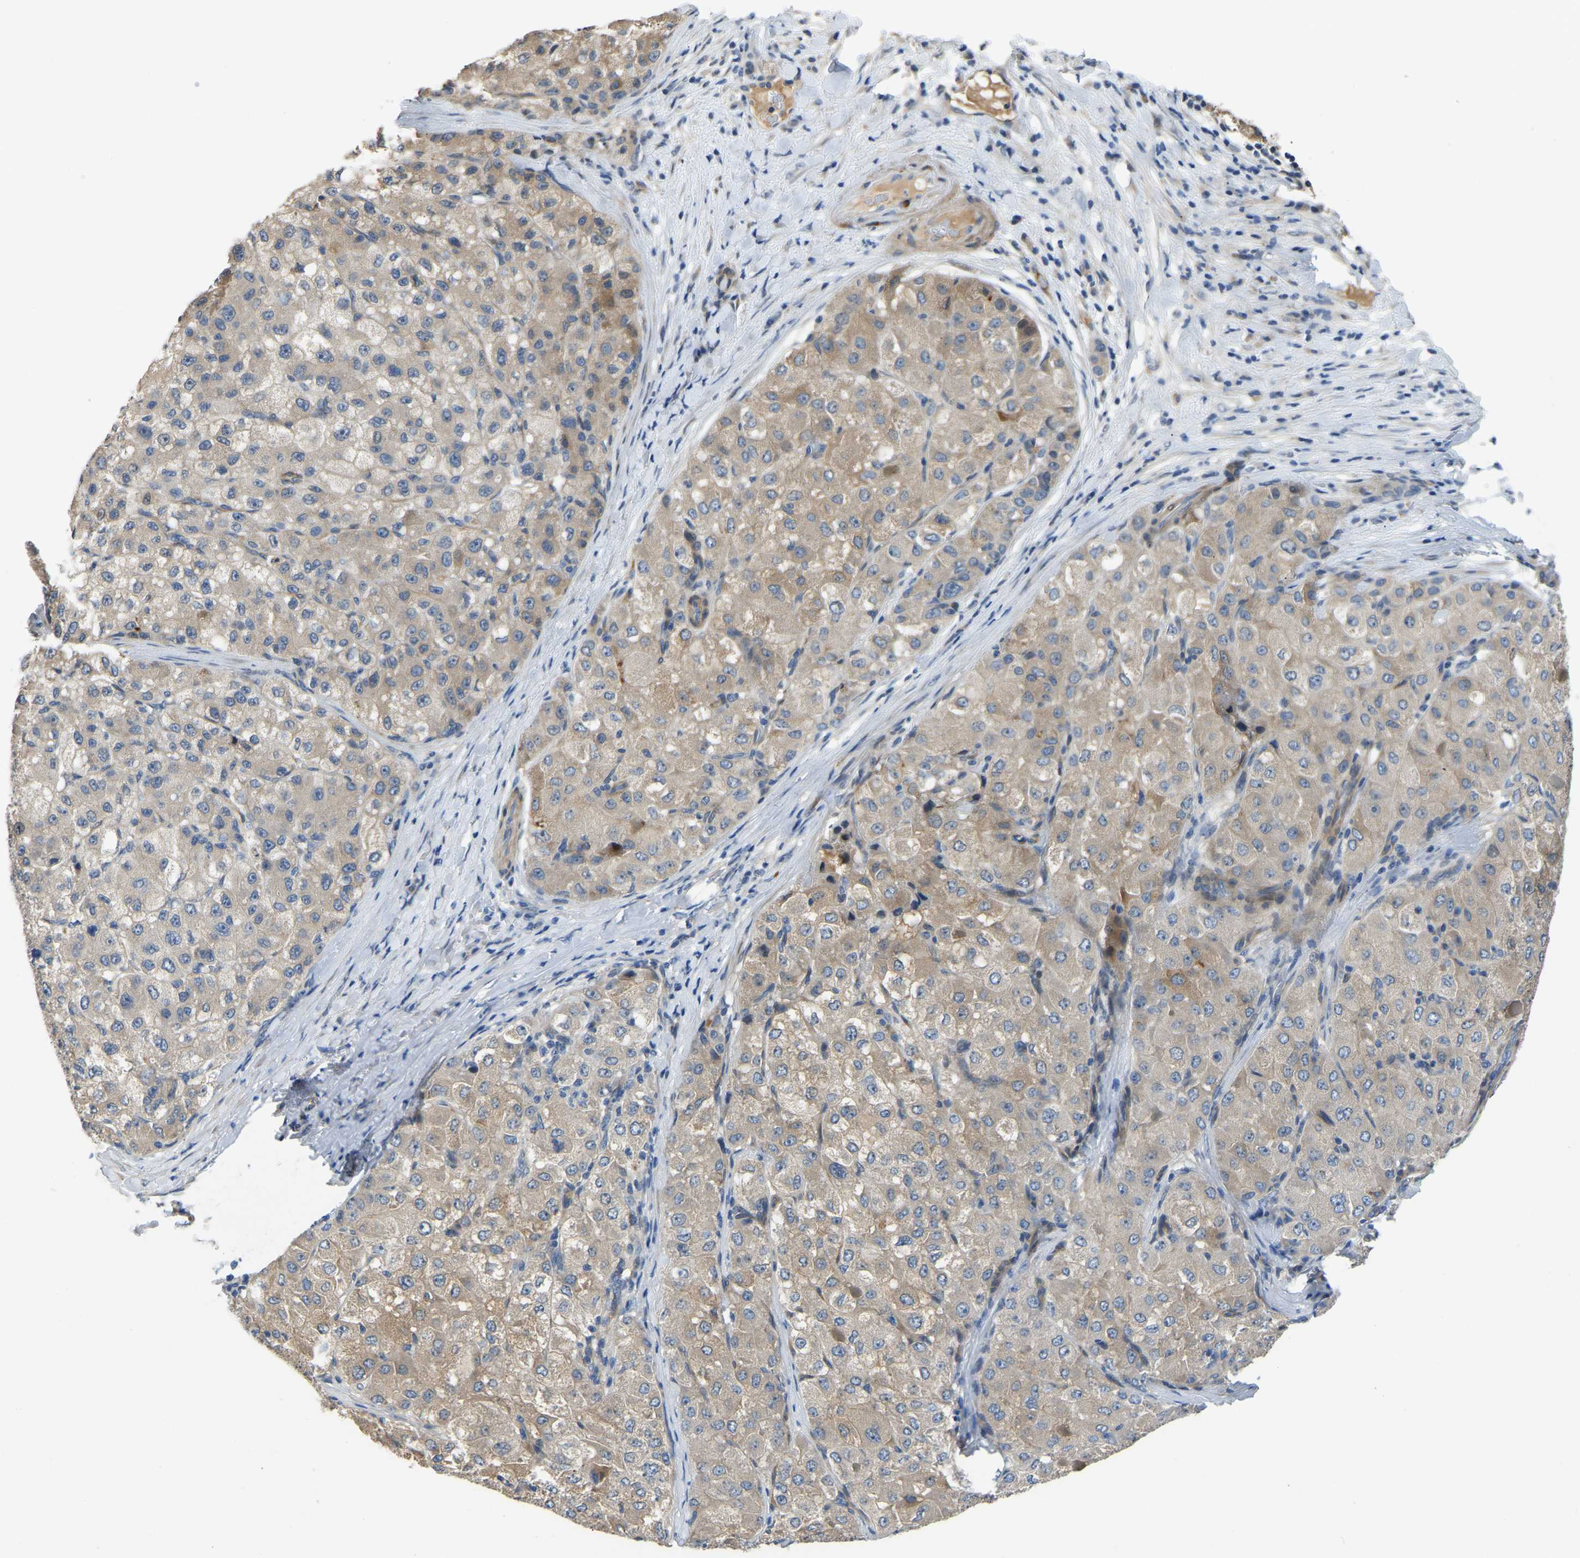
{"staining": {"intensity": "moderate", "quantity": ">75%", "location": "cytoplasmic/membranous"}, "tissue": "liver cancer", "cell_type": "Tumor cells", "image_type": "cancer", "snomed": [{"axis": "morphology", "description": "Carcinoma, Hepatocellular, NOS"}, {"axis": "topography", "description": "Liver"}], "caption": "Immunohistochemical staining of human liver cancer (hepatocellular carcinoma) reveals medium levels of moderate cytoplasmic/membranous protein staining in approximately >75% of tumor cells. (Brightfield microscopy of DAB IHC at high magnification).", "gene": "HIGD2B", "patient": {"sex": "male", "age": 80}}